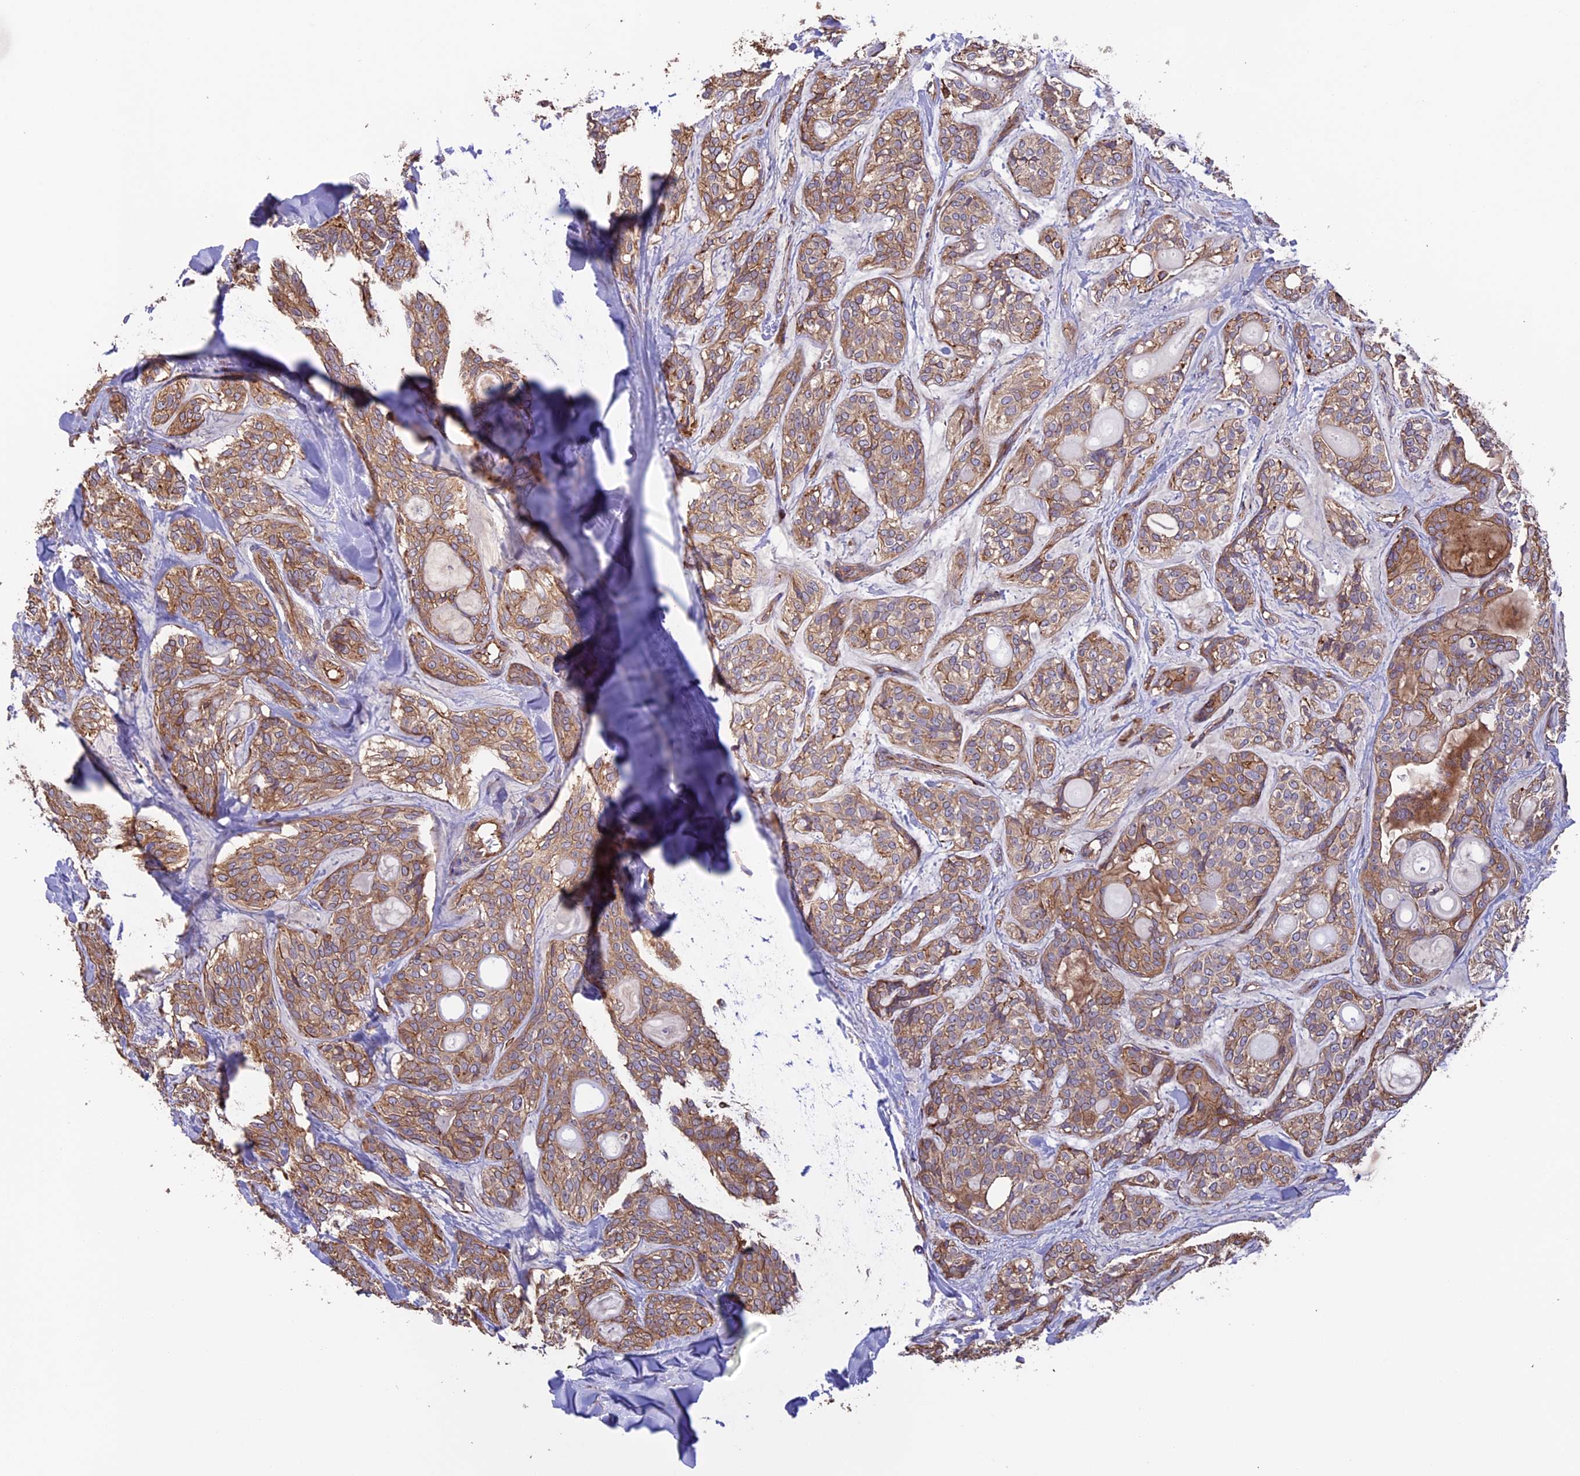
{"staining": {"intensity": "moderate", "quantity": ">75%", "location": "cytoplasmic/membranous"}, "tissue": "head and neck cancer", "cell_type": "Tumor cells", "image_type": "cancer", "snomed": [{"axis": "morphology", "description": "Adenocarcinoma, NOS"}, {"axis": "topography", "description": "Head-Neck"}], "caption": "High-power microscopy captured an IHC image of head and neck cancer (adenocarcinoma), revealing moderate cytoplasmic/membranous positivity in about >75% of tumor cells.", "gene": "GAS8", "patient": {"sex": "male", "age": 66}}